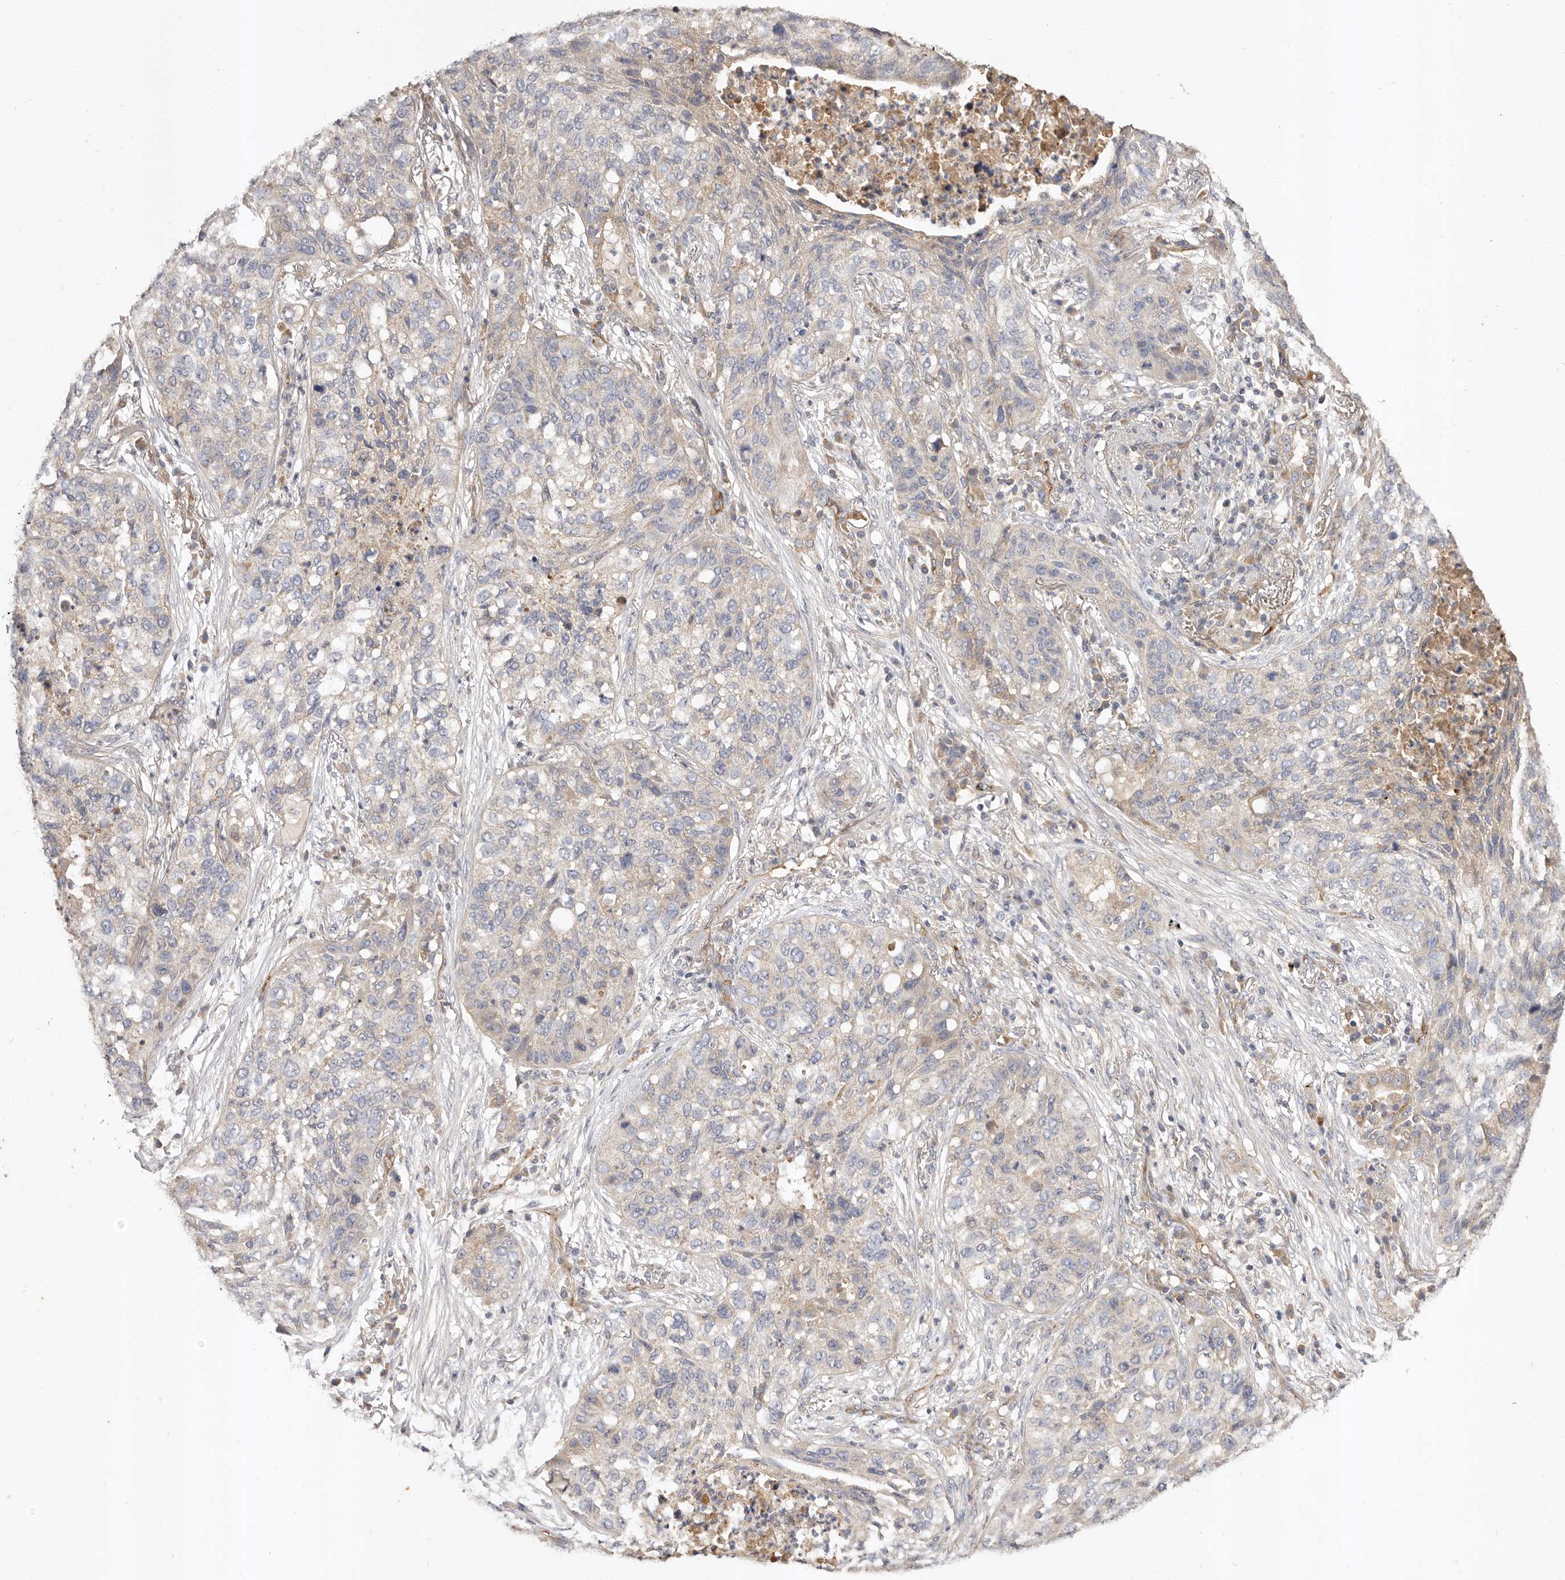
{"staining": {"intensity": "weak", "quantity": "<25%", "location": "cytoplasmic/membranous"}, "tissue": "lung cancer", "cell_type": "Tumor cells", "image_type": "cancer", "snomed": [{"axis": "morphology", "description": "Squamous cell carcinoma, NOS"}, {"axis": "topography", "description": "Lung"}], "caption": "This image is of lung cancer (squamous cell carcinoma) stained with immunohistochemistry (IHC) to label a protein in brown with the nuclei are counter-stained blue. There is no positivity in tumor cells.", "gene": "ADAMTS9", "patient": {"sex": "female", "age": 63}}